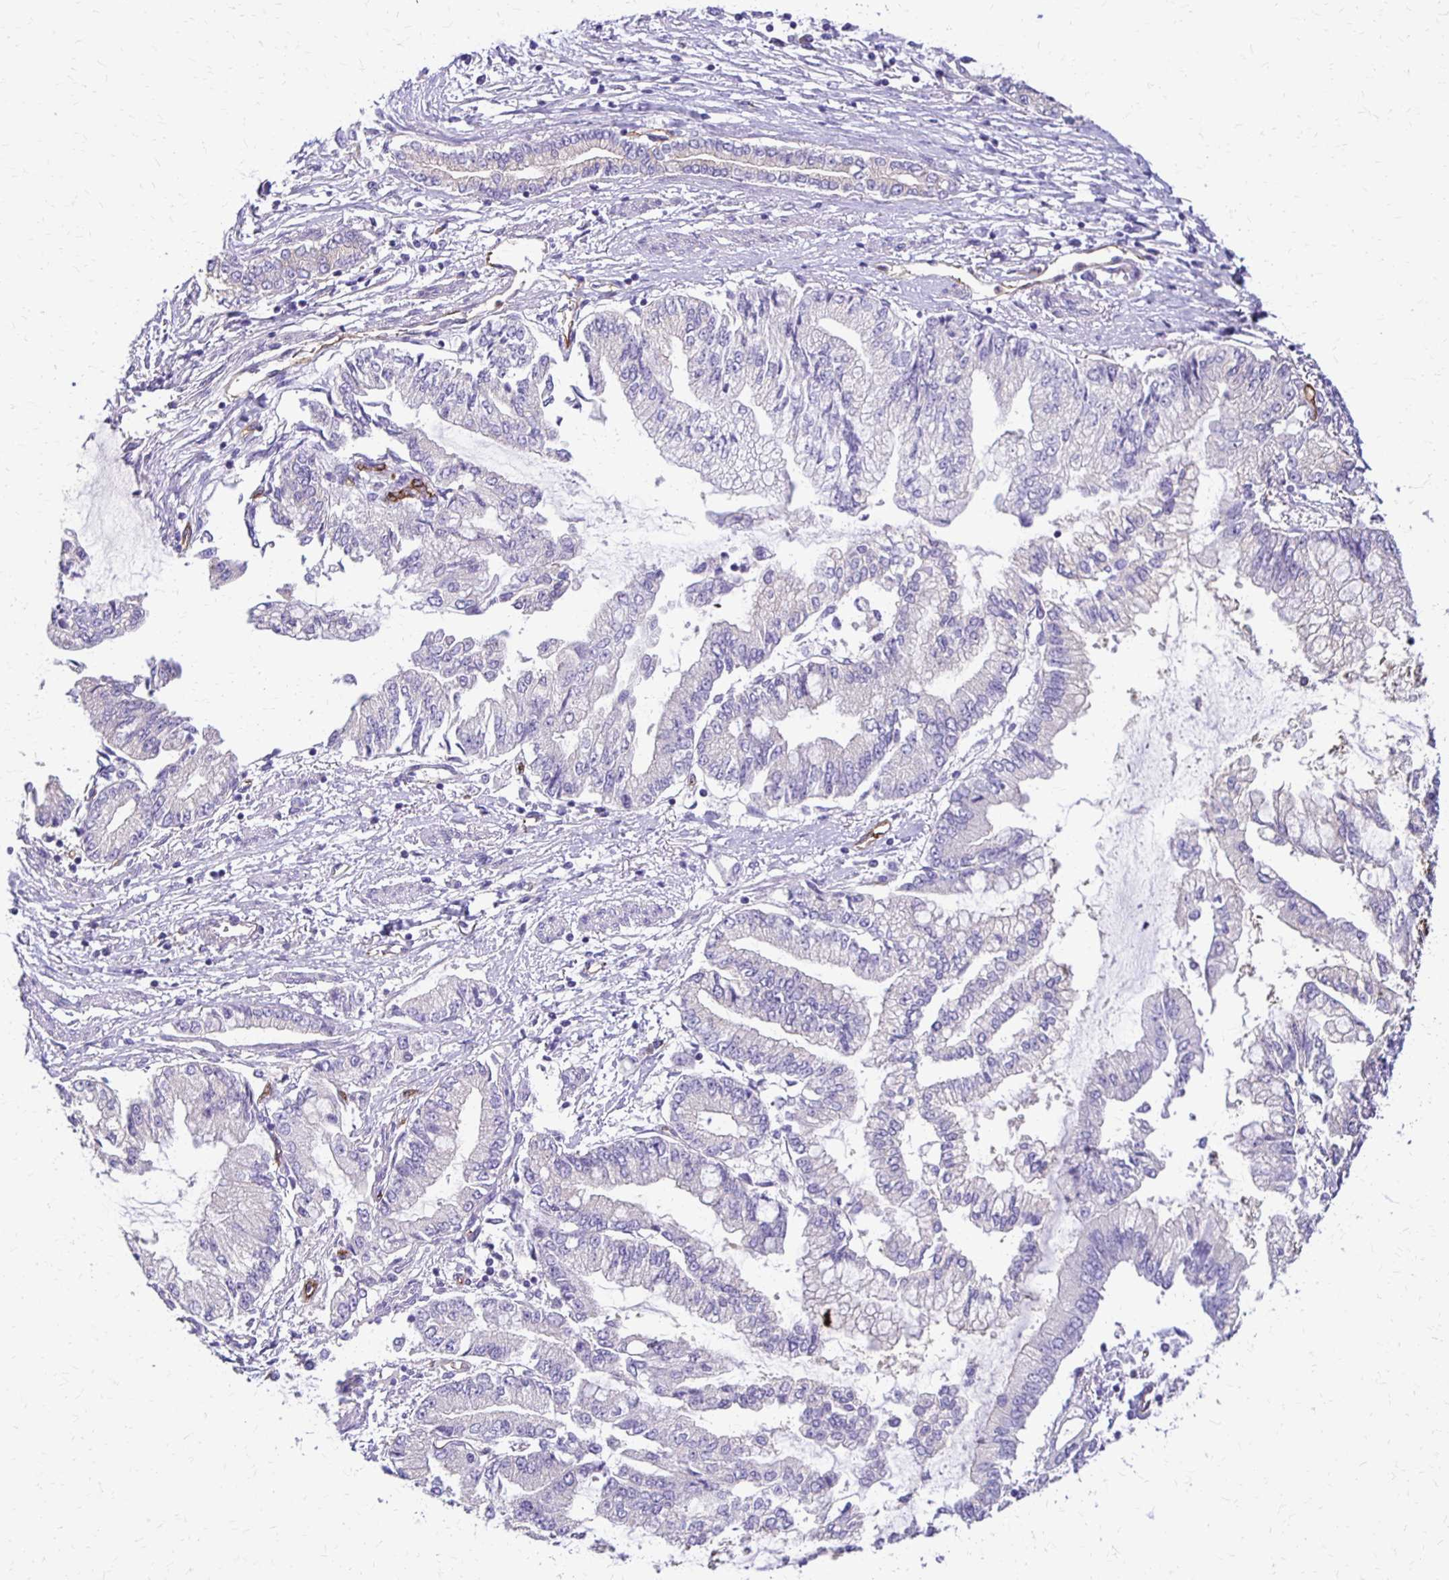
{"staining": {"intensity": "negative", "quantity": "none", "location": "none"}, "tissue": "stomach cancer", "cell_type": "Tumor cells", "image_type": "cancer", "snomed": [{"axis": "morphology", "description": "Adenocarcinoma, NOS"}, {"axis": "topography", "description": "Stomach, upper"}], "caption": "Immunohistochemistry (IHC) photomicrograph of neoplastic tissue: adenocarcinoma (stomach) stained with DAB shows no significant protein expression in tumor cells. (Immunohistochemistry, brightfield microscopy, high magnification).", "gene": "TTYH1", "patient": {"sex": "female", "age": 74}}